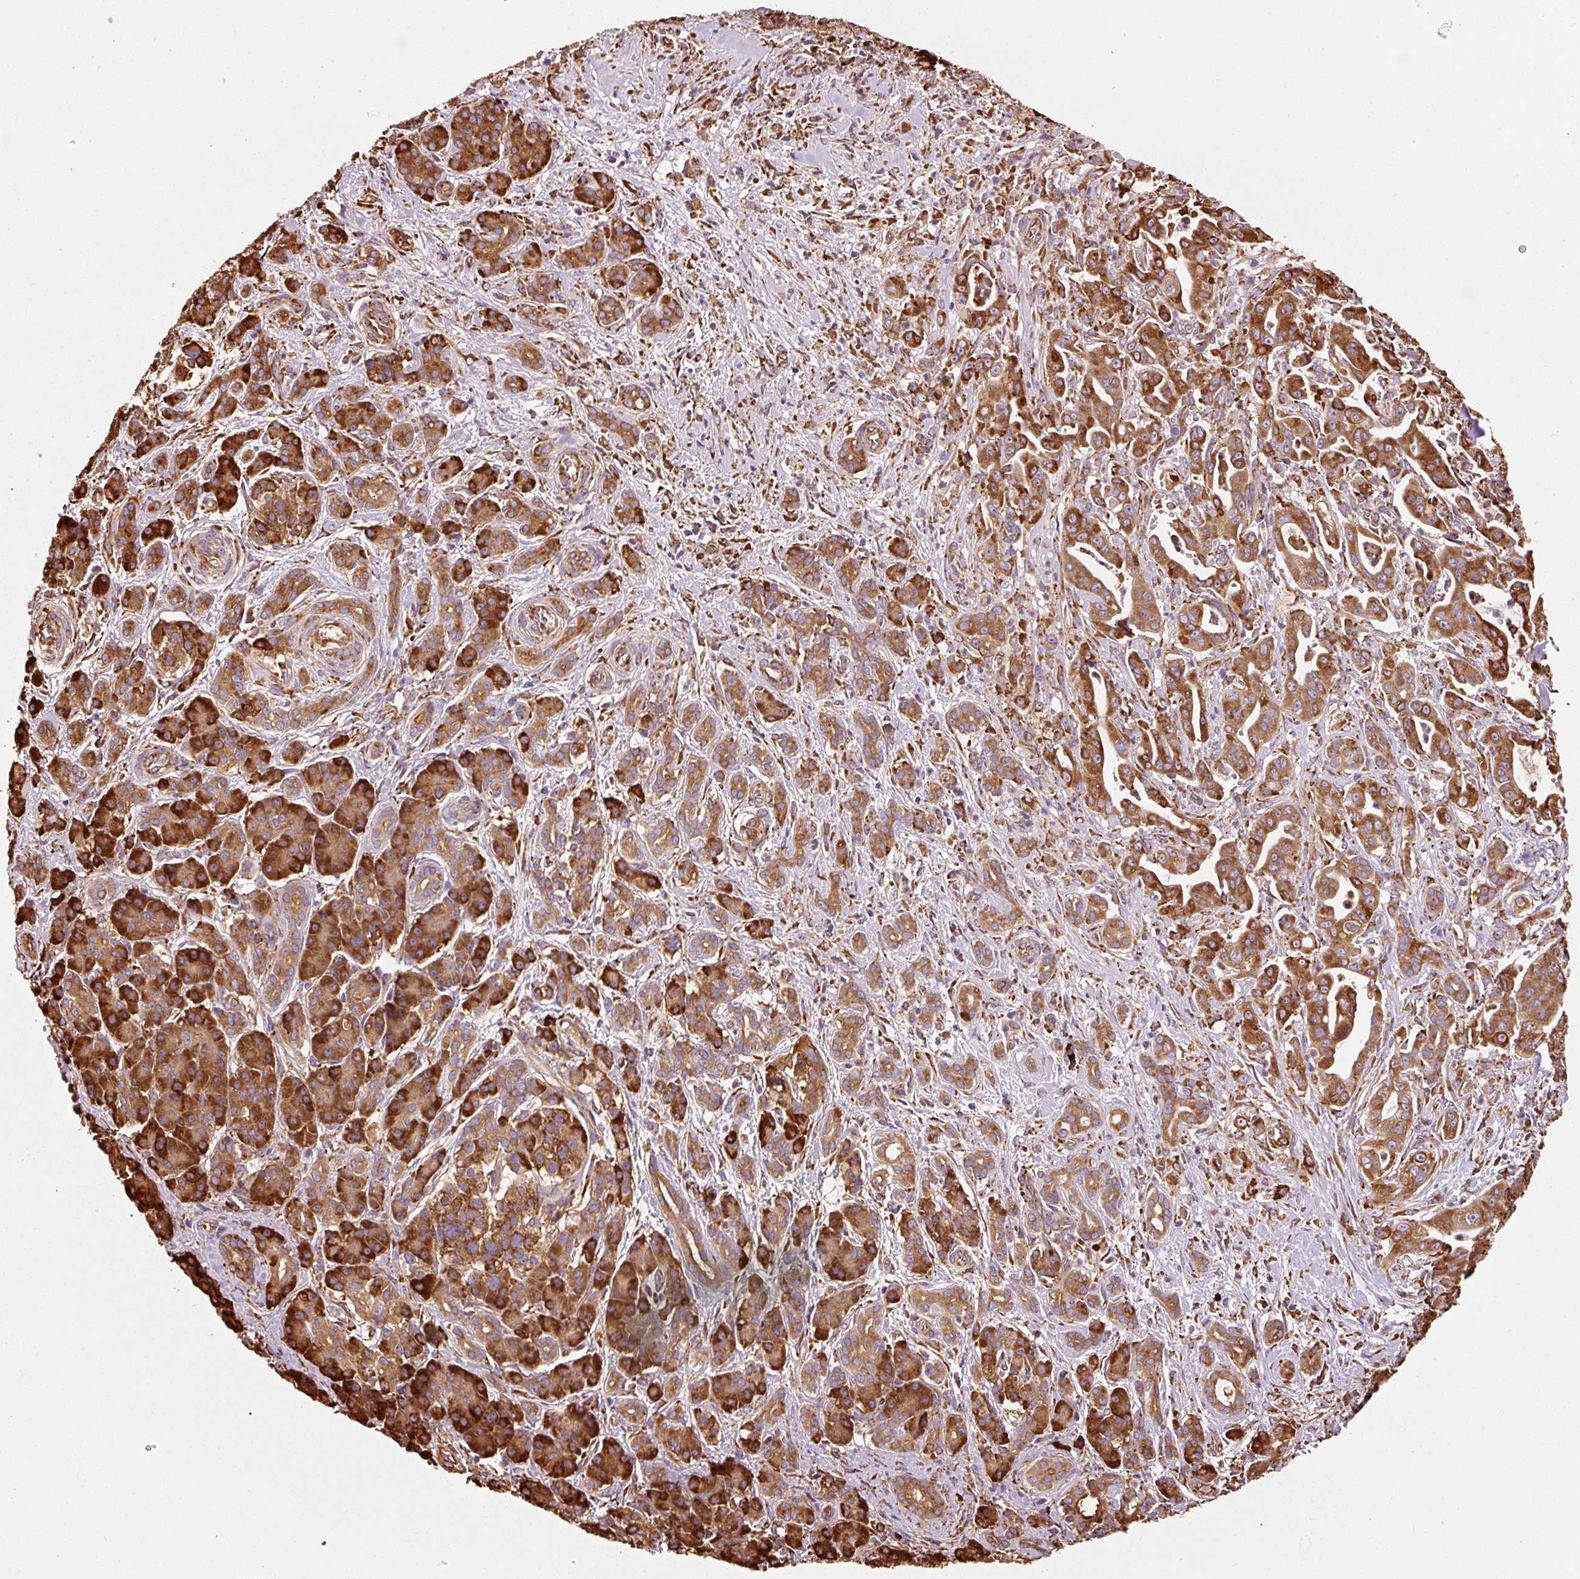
{"staining": {"intensity": "strong", "quantity": ">75%", "location": "cytoplasmic/membranous"}, "tissue": "pancreatic cancer", "cell_type": "Tumor cells", "image_type": "cancer", "snomed": [{"axis": "morphology", "description": "Adenocarcinoma, NOS"}, {"axis": "topography", "description": "Pancreas"}], "caption": "Pancreatic cancer (adenocarcinoma) was stained to show a protein in brown. There is high levels of strong cytoplasmic/membranous staining in about >75% of tumor cells.", "gene": "KLC1", "patient": {"sex": "male", "age": 57}}